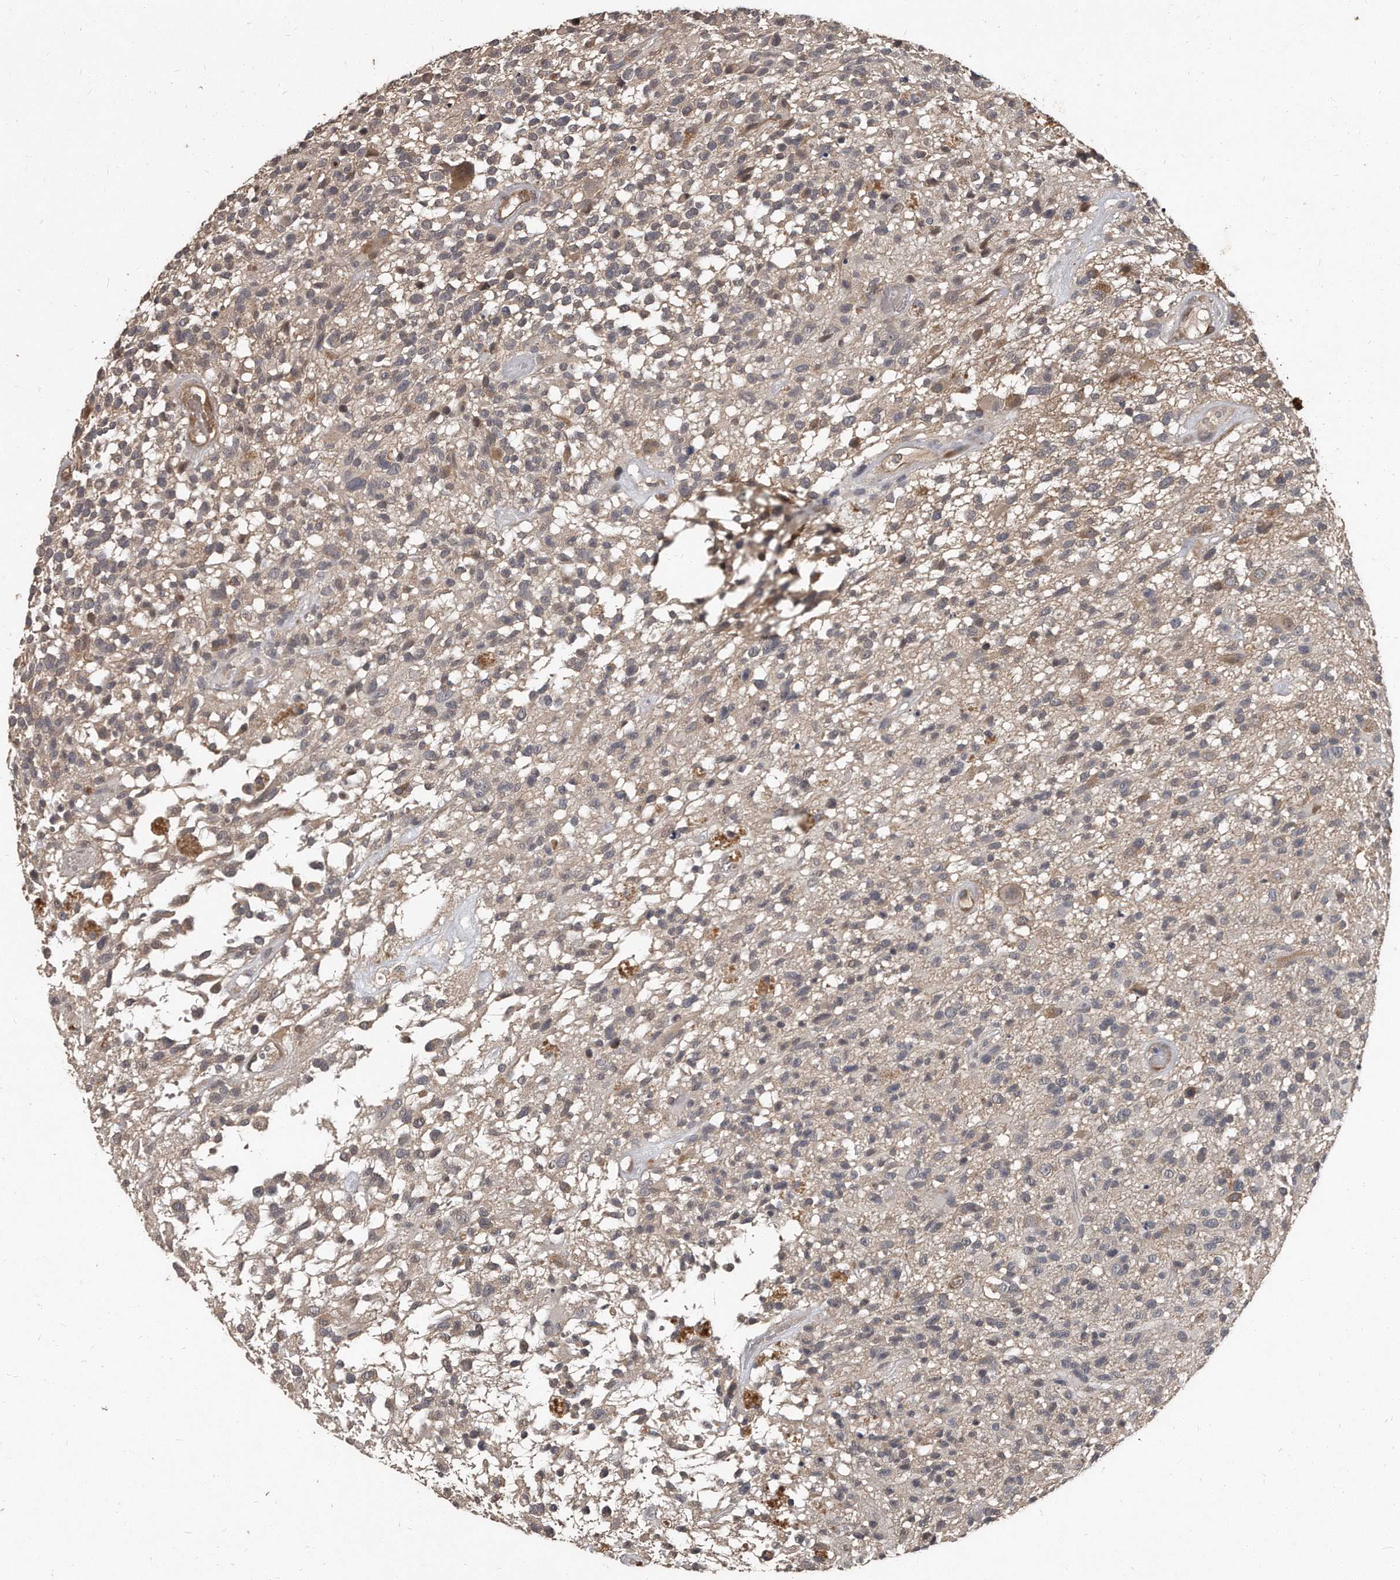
{"staining": {"intensity": "negative", "quantity": "none", "location": "none"}, "tissue": "glioma", "cell_type": "Tumor cells", "image_type": "cancer", "snomed": [{"axis": "morphology", "description": "Glioma, malignant, High grade"}, {"axis": "morphology", "description": "Glioblastoma, NOS"}, {"axis": "topography", "description": "Brain"}], "caption": "Glioblastoma was stained to show a protein in brown. There is no significant staining in tumor cells.", "gene": "GRB10", "patient": {"sex": "male", "age": 60}}